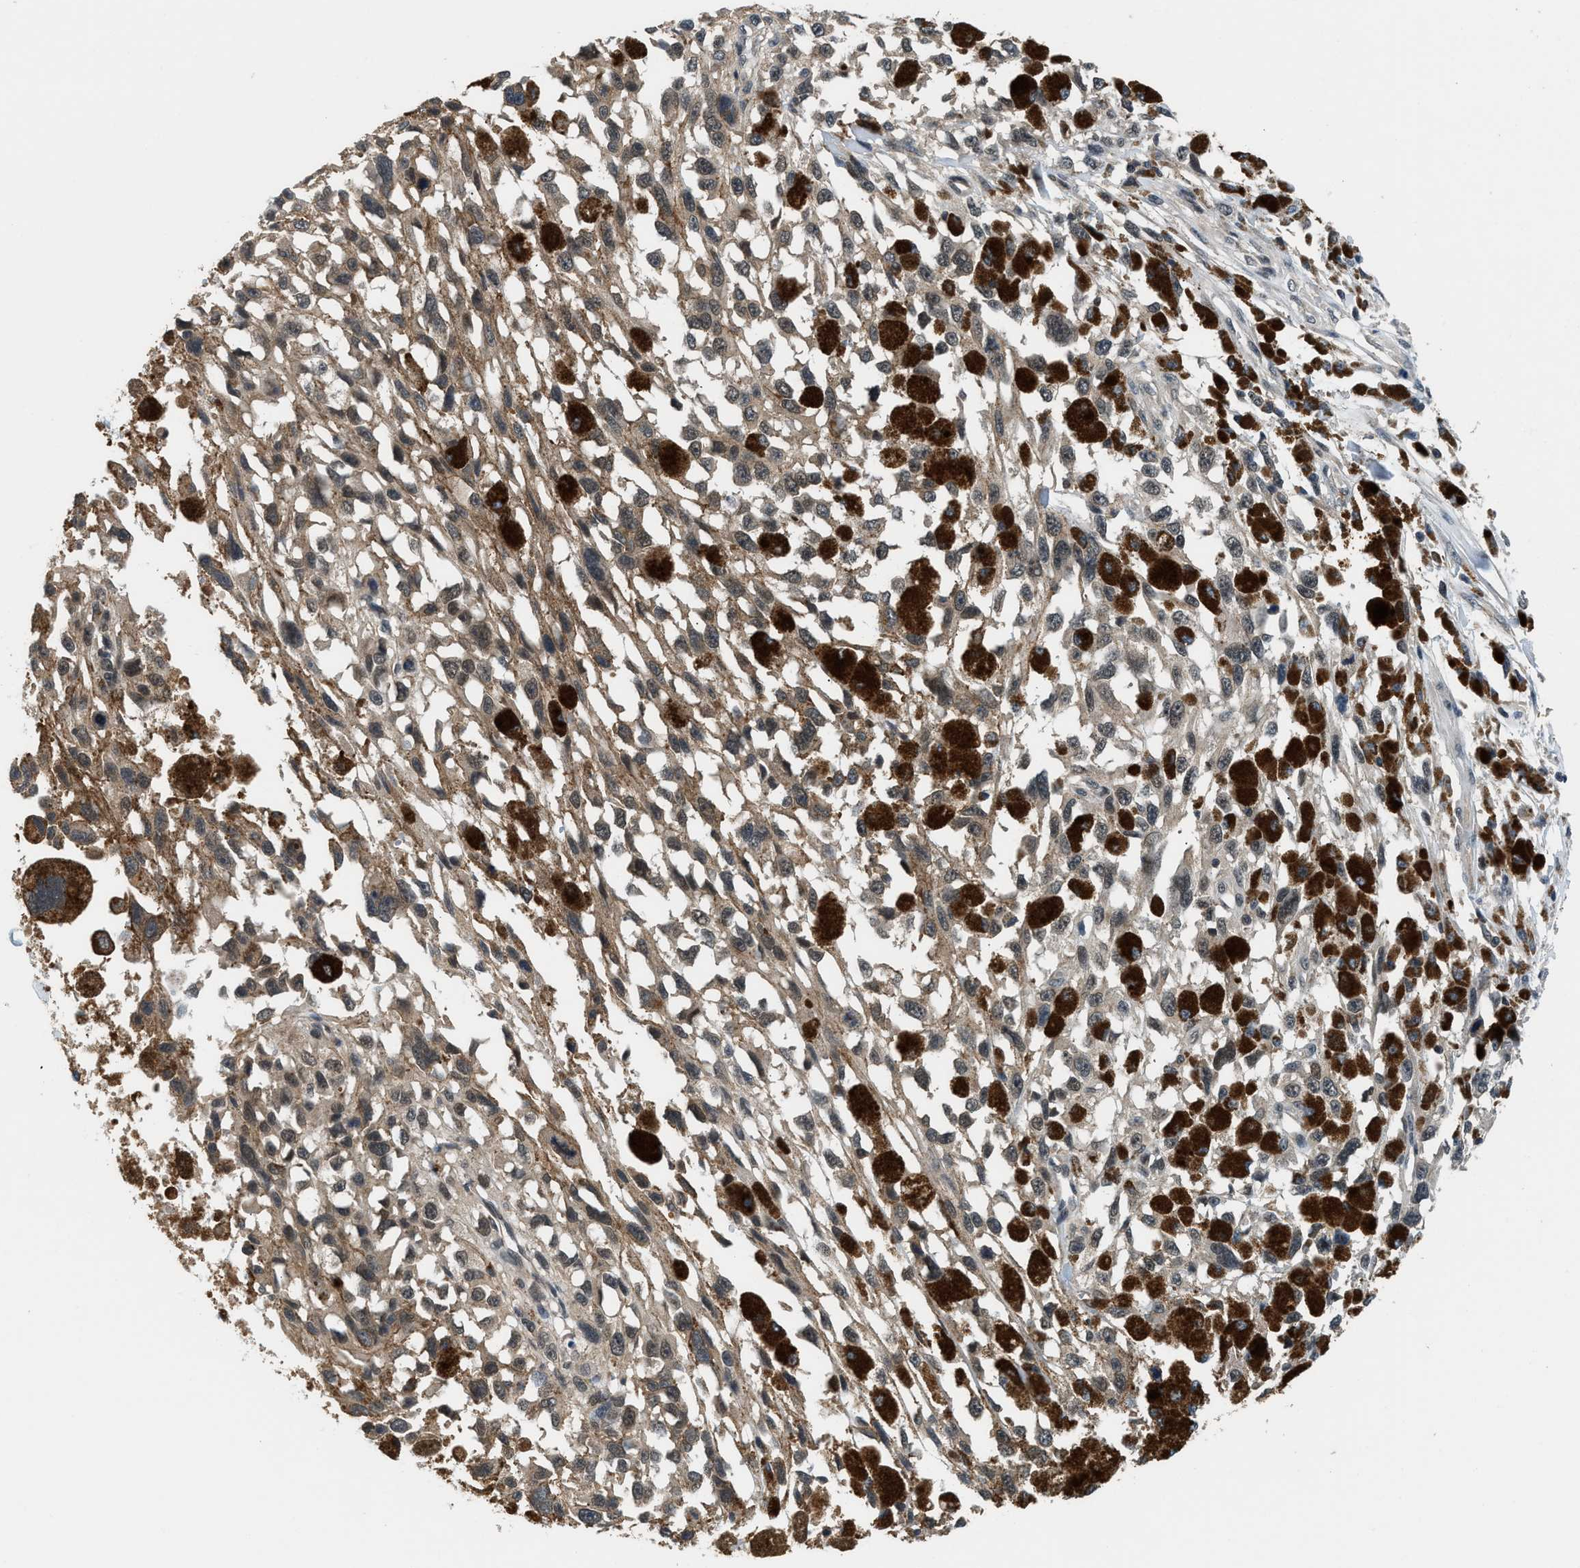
{"staining": {"intensity": "moderate", "quantity": ">75%", "location": "cytoplasmic/membranous"}, "tissue": "melanoma", "cell_type": "Tumor cells", "image_type": "cancer", "snomed": [{"axis": "morphology", "description": "Malignant melanoma, Metastatic site"}, {"axis": "topography", "description": "Lymph node"}], "caption": "This is a photomicrograph of immunohistochemistry (IHC) staining of malignant melanoma (metastatic site), which shows moderate staining in the cytoplasmic/membranous of tumor cells.", "gene": "MTMR1", "patient": {"sex": "male", "age": 59}}